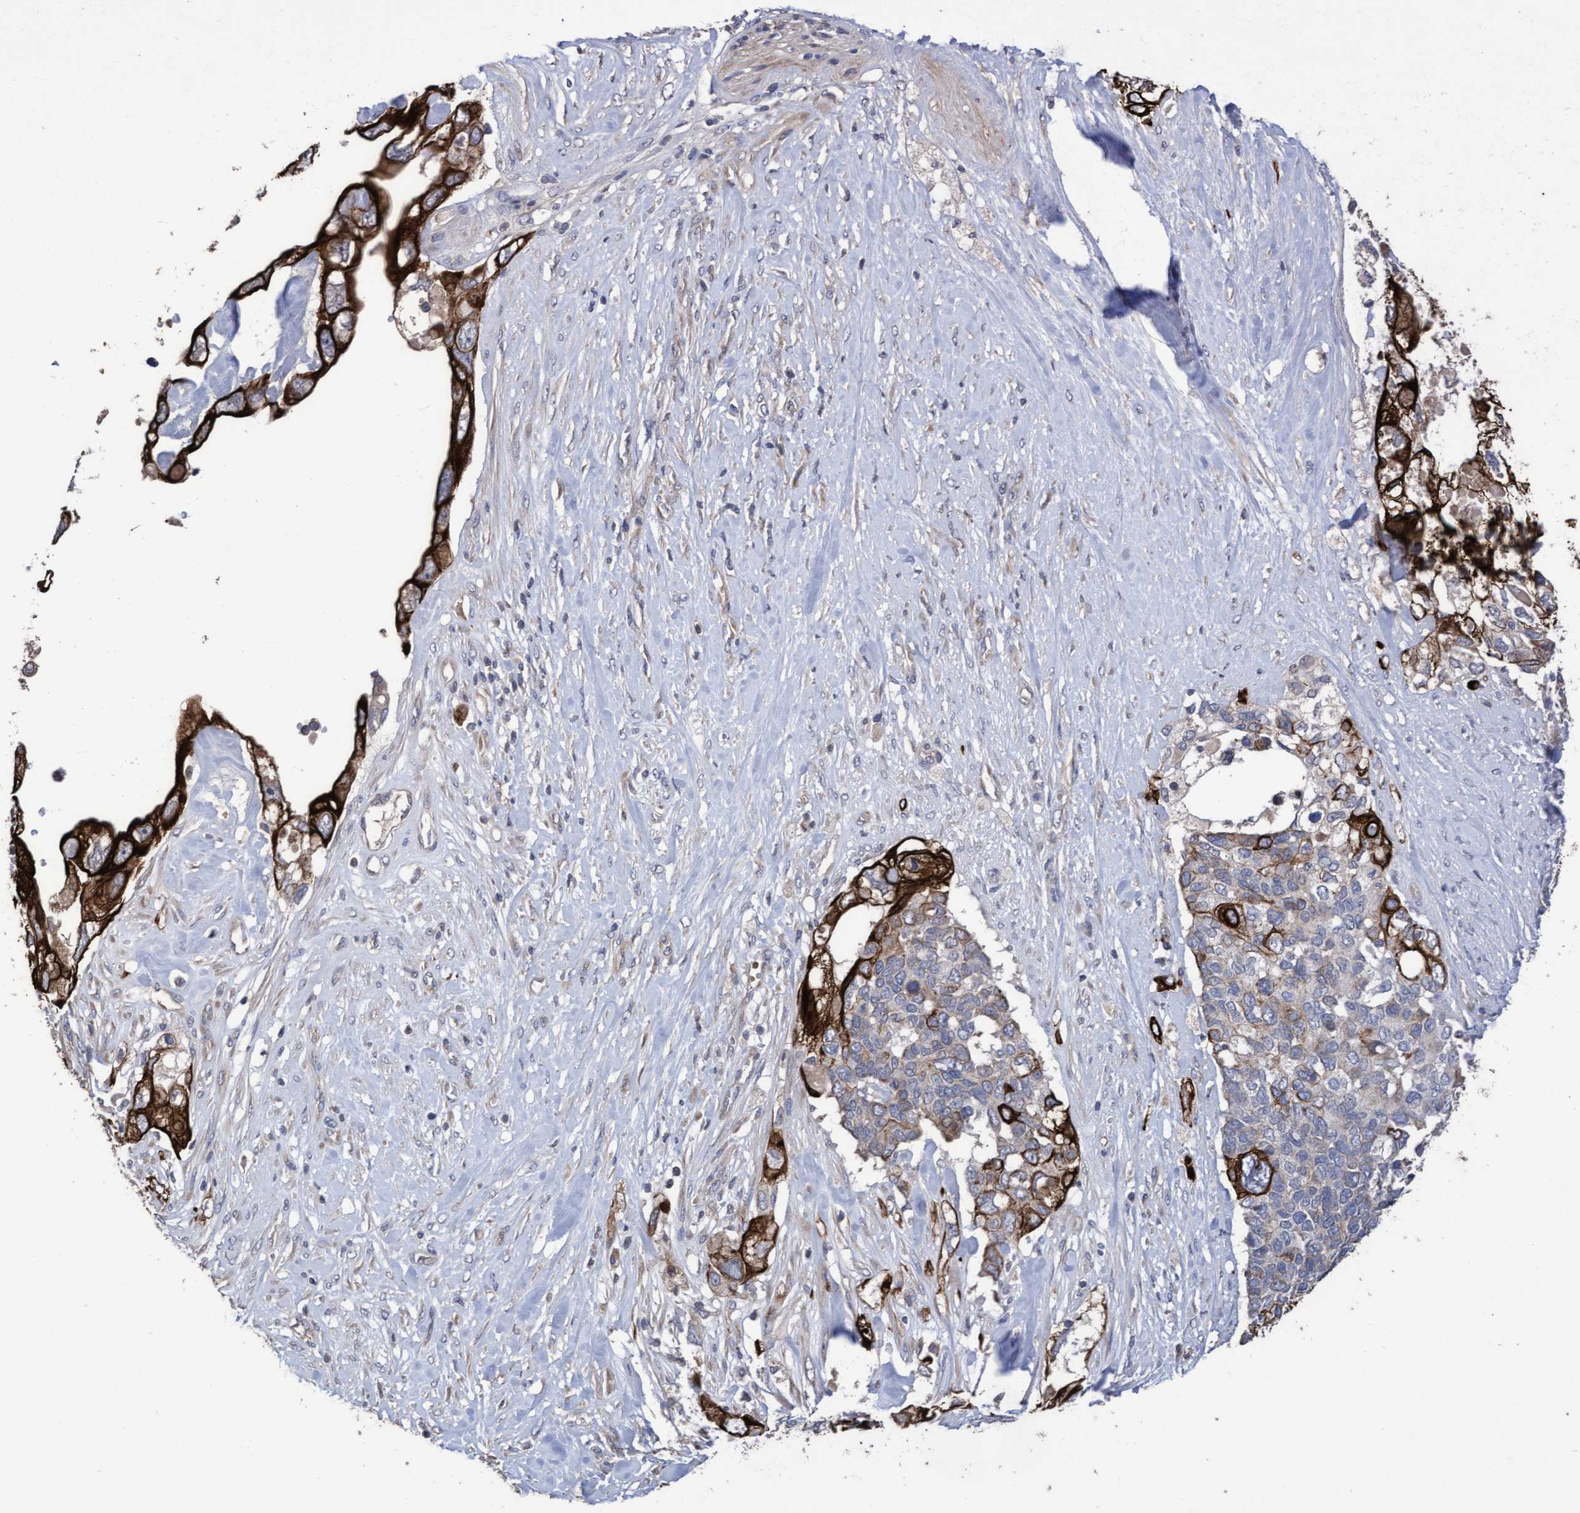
{"staining": {"intensity": "strong", "quantity": "25%-75%", "location": "cytoplasmic/membranous"}, "tissue": "pancreatic cancer", "cell_type": "Tumor cells", "image_type": "cancer", "snomed": [{"axis": "morphology", "description": "Adenocarcinoma, NOS"}, {"axis": "topography", "description": "Pancreas"}], "caption": "This histopathology image shows immunohistochemistry staining of adenocarcinoma (pancreatic), with high strong cytoplasmic/membranous expression in about 25%-75% of tumor cells.", "gene": "KRT24", "patient": {"sex": "female", "age": 56}}